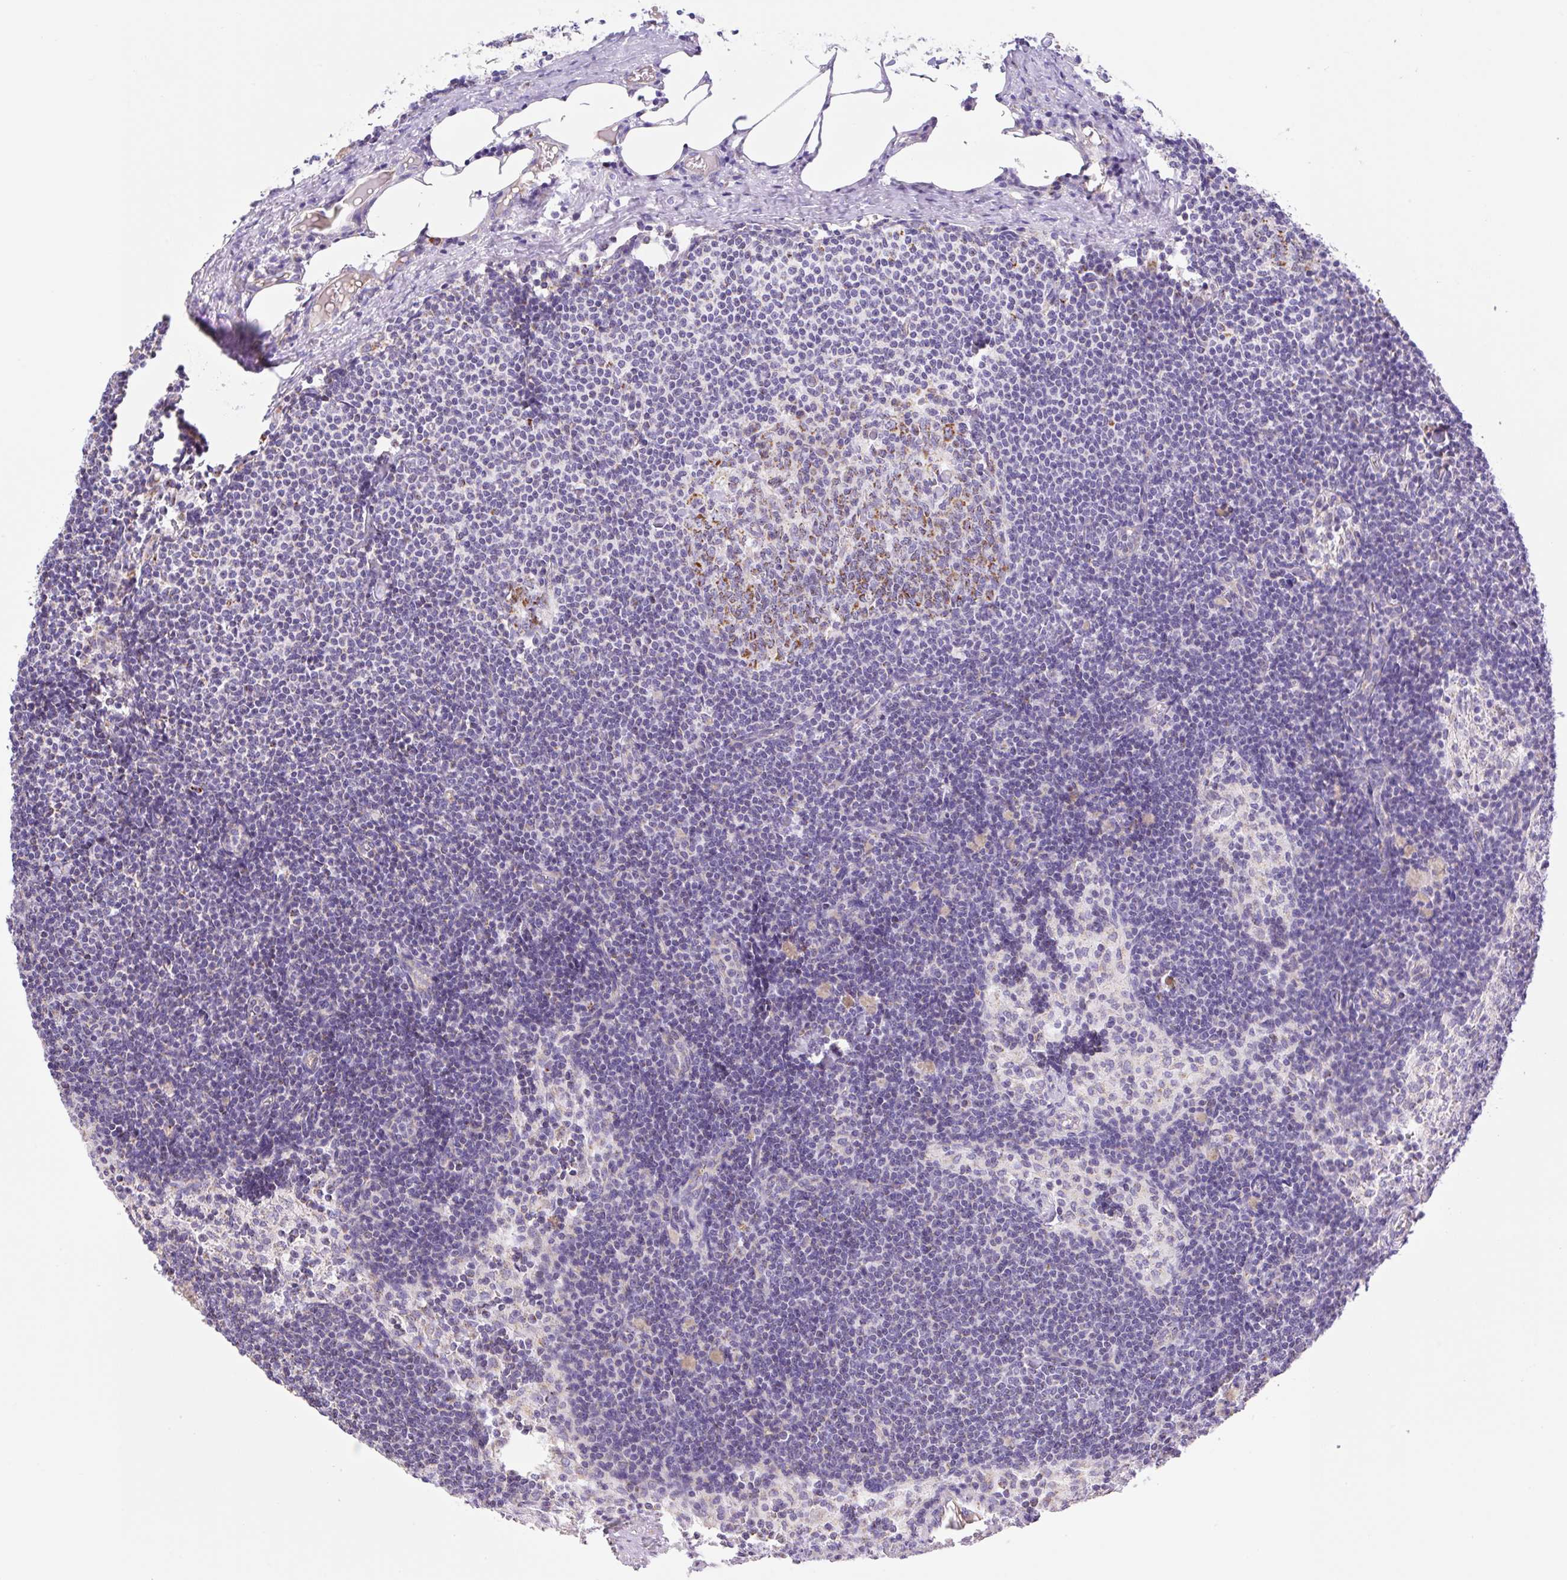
{"staining": {"intensity": "moderate", "quantity": "25%-75%", "location": "cytoplasmic/membranous"}, "tissue": "lymph node", "cell_type": "Germinal center cells", "image_type": "normal", "snomed": [{"axis": "morphology", "description": "Normal tissue, NOS"}, {"axis": "topography", "description": "Lymph node"}], "caption": "Protein expression analysis of unremarkable lymph node demonstrates moderate cytoplasmic/membranous positivity in approximately 25%-75% of germinal center cells.", "gene": "ESAM", "patient": {"sex": "male", "age": 49}}